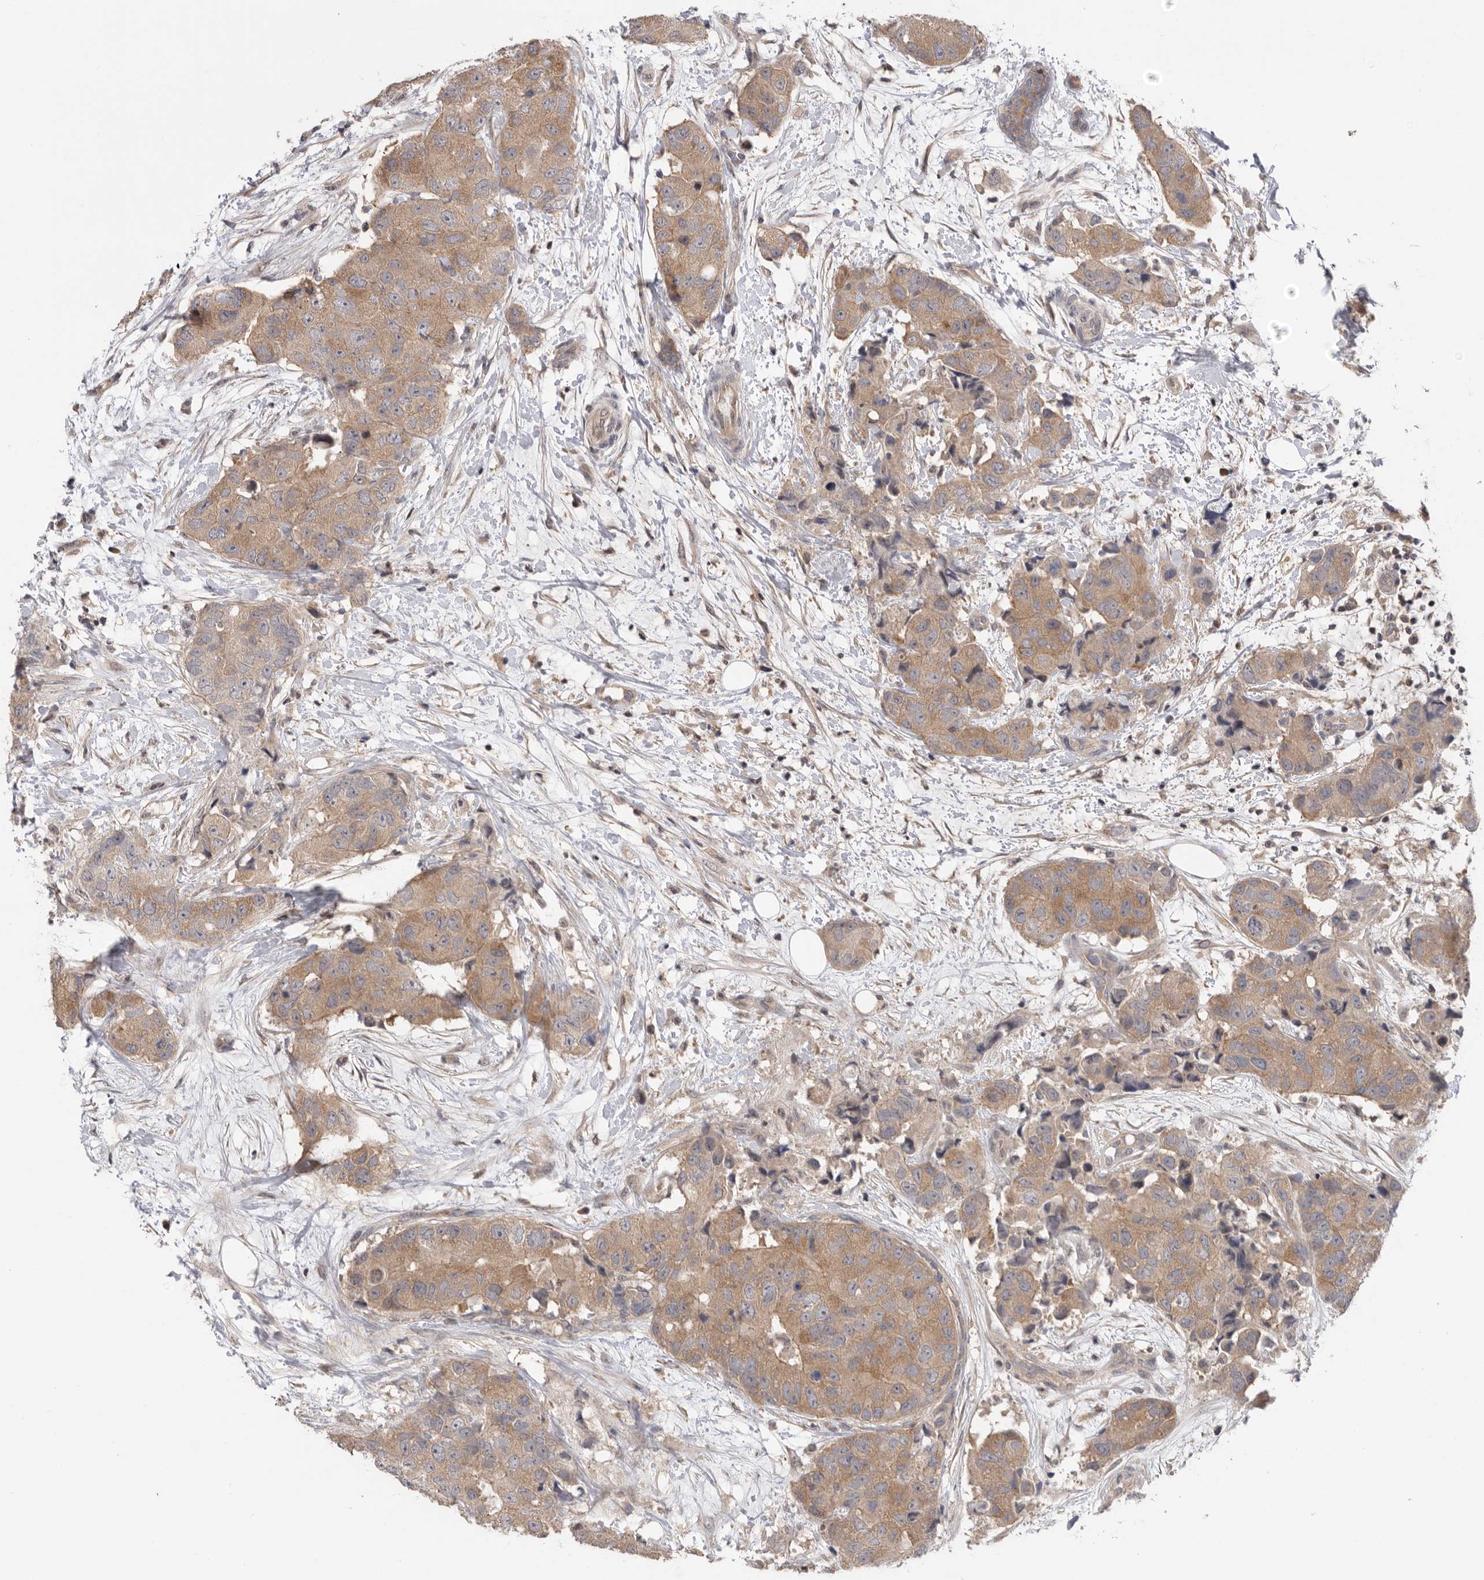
{"staining": {"intensity": "moderate", "quantity": ">75%", "location": "cytoplasmic/membranous"}, "tissue": "breast cancer", "cell_type": "Tumor cells", "image_type": "cancer", "snomed": [{"axis": "morphology", "description": "Duct carcinoma"}, {"axis": "topography", "description": "Breast"}], "caption": "Protein staining demonstrates moderate cytoplasmic/membranous positivity in about >75% of tumor cells in breast infiltrating ductal carcinoma.", "gene": "KLK5", "patient": {"sex": "female", "age": 62}}